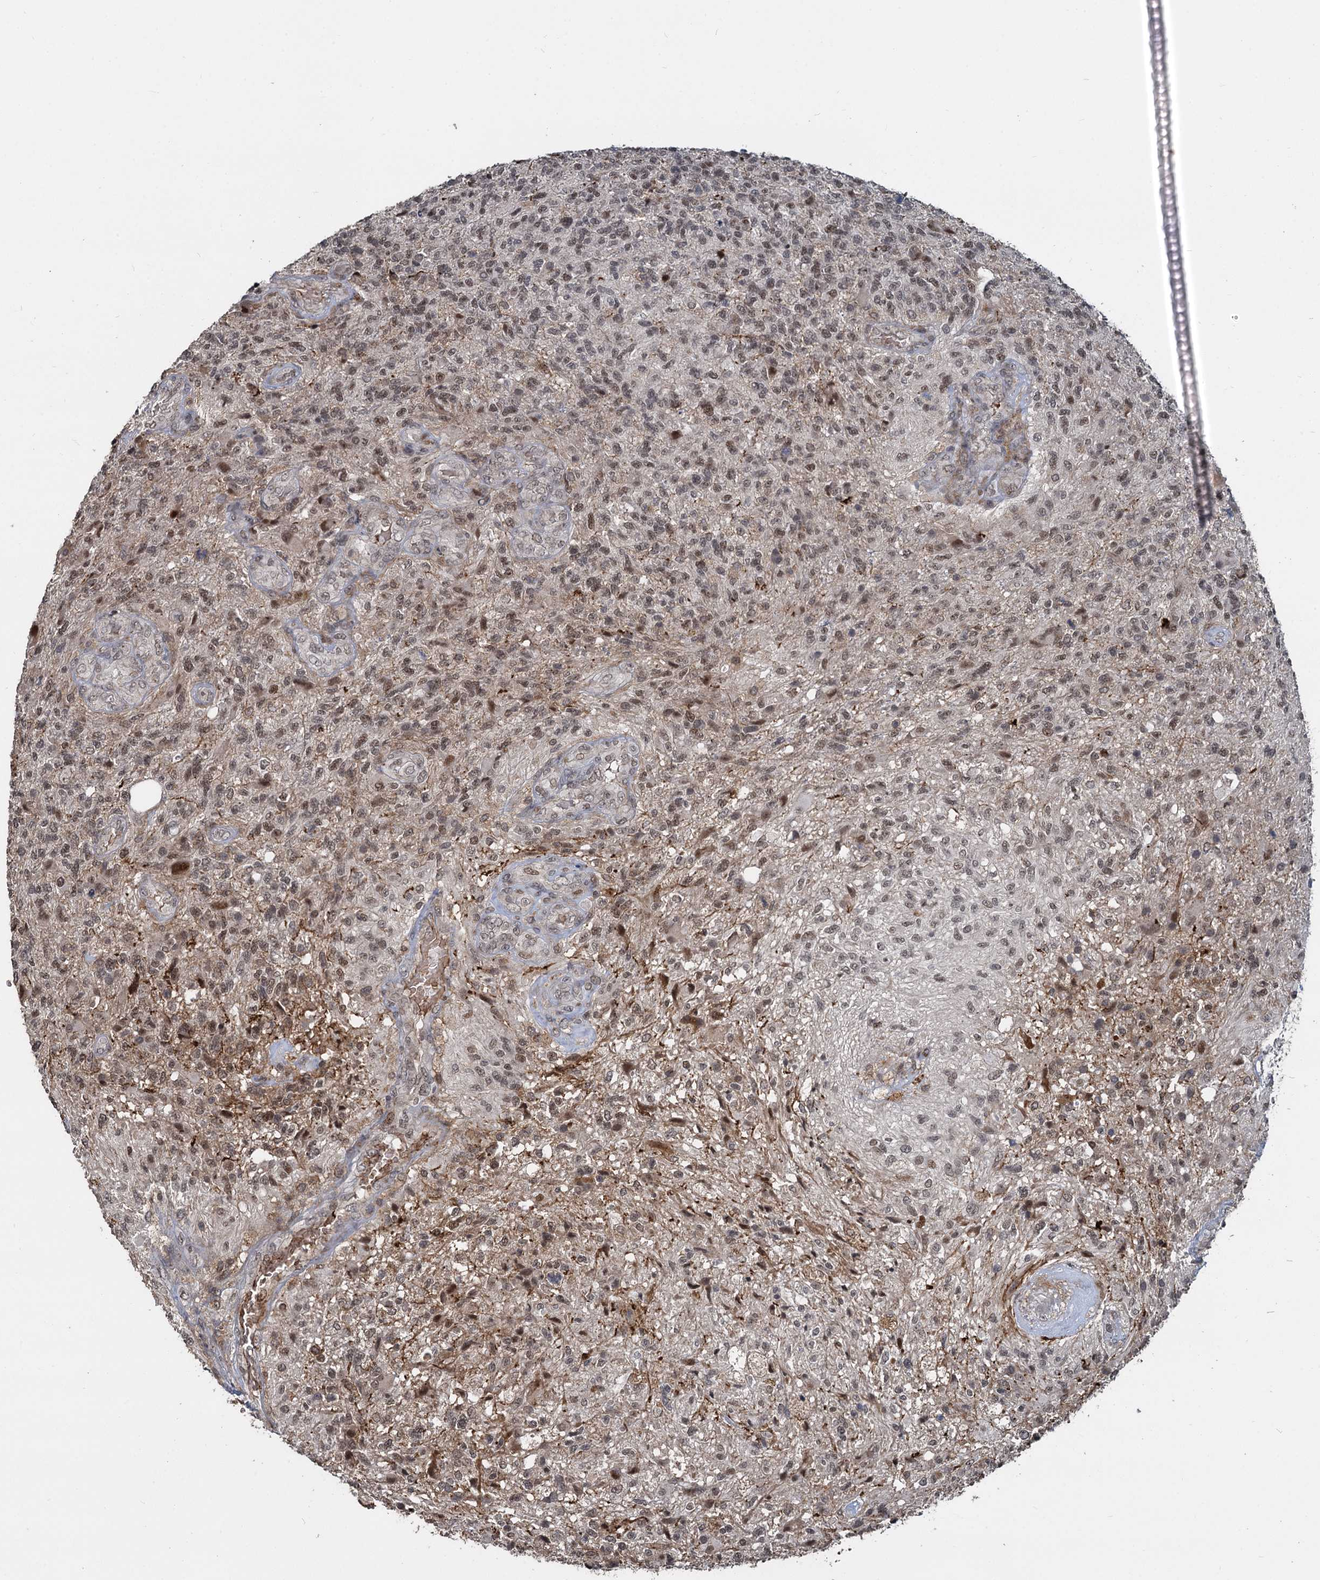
{"staining": {"intensity": "moderate", "quantity": "25%-75%", "location": "nuclear"}, "tissue": "glioma", "cell_type": "Tumor cells", "image_type": "cancer", "snomed": [{"axis": "morphology", "description": "Glioma, malignant, High grade"}, {"axis": "topography", "description": "Brain"}], "caption": "Immunohistochemical staining of glioma demonstrates medium levels of moderate nuclear protein positivity in approximately 25%-75% of tumor cells. The protein is stained brown, and the nuclei are stained in blue (DAB IHC with brightfield microscopy, high magnification).", "gene": "FANCI", "patient": {"sex": "male", "age": 56}}